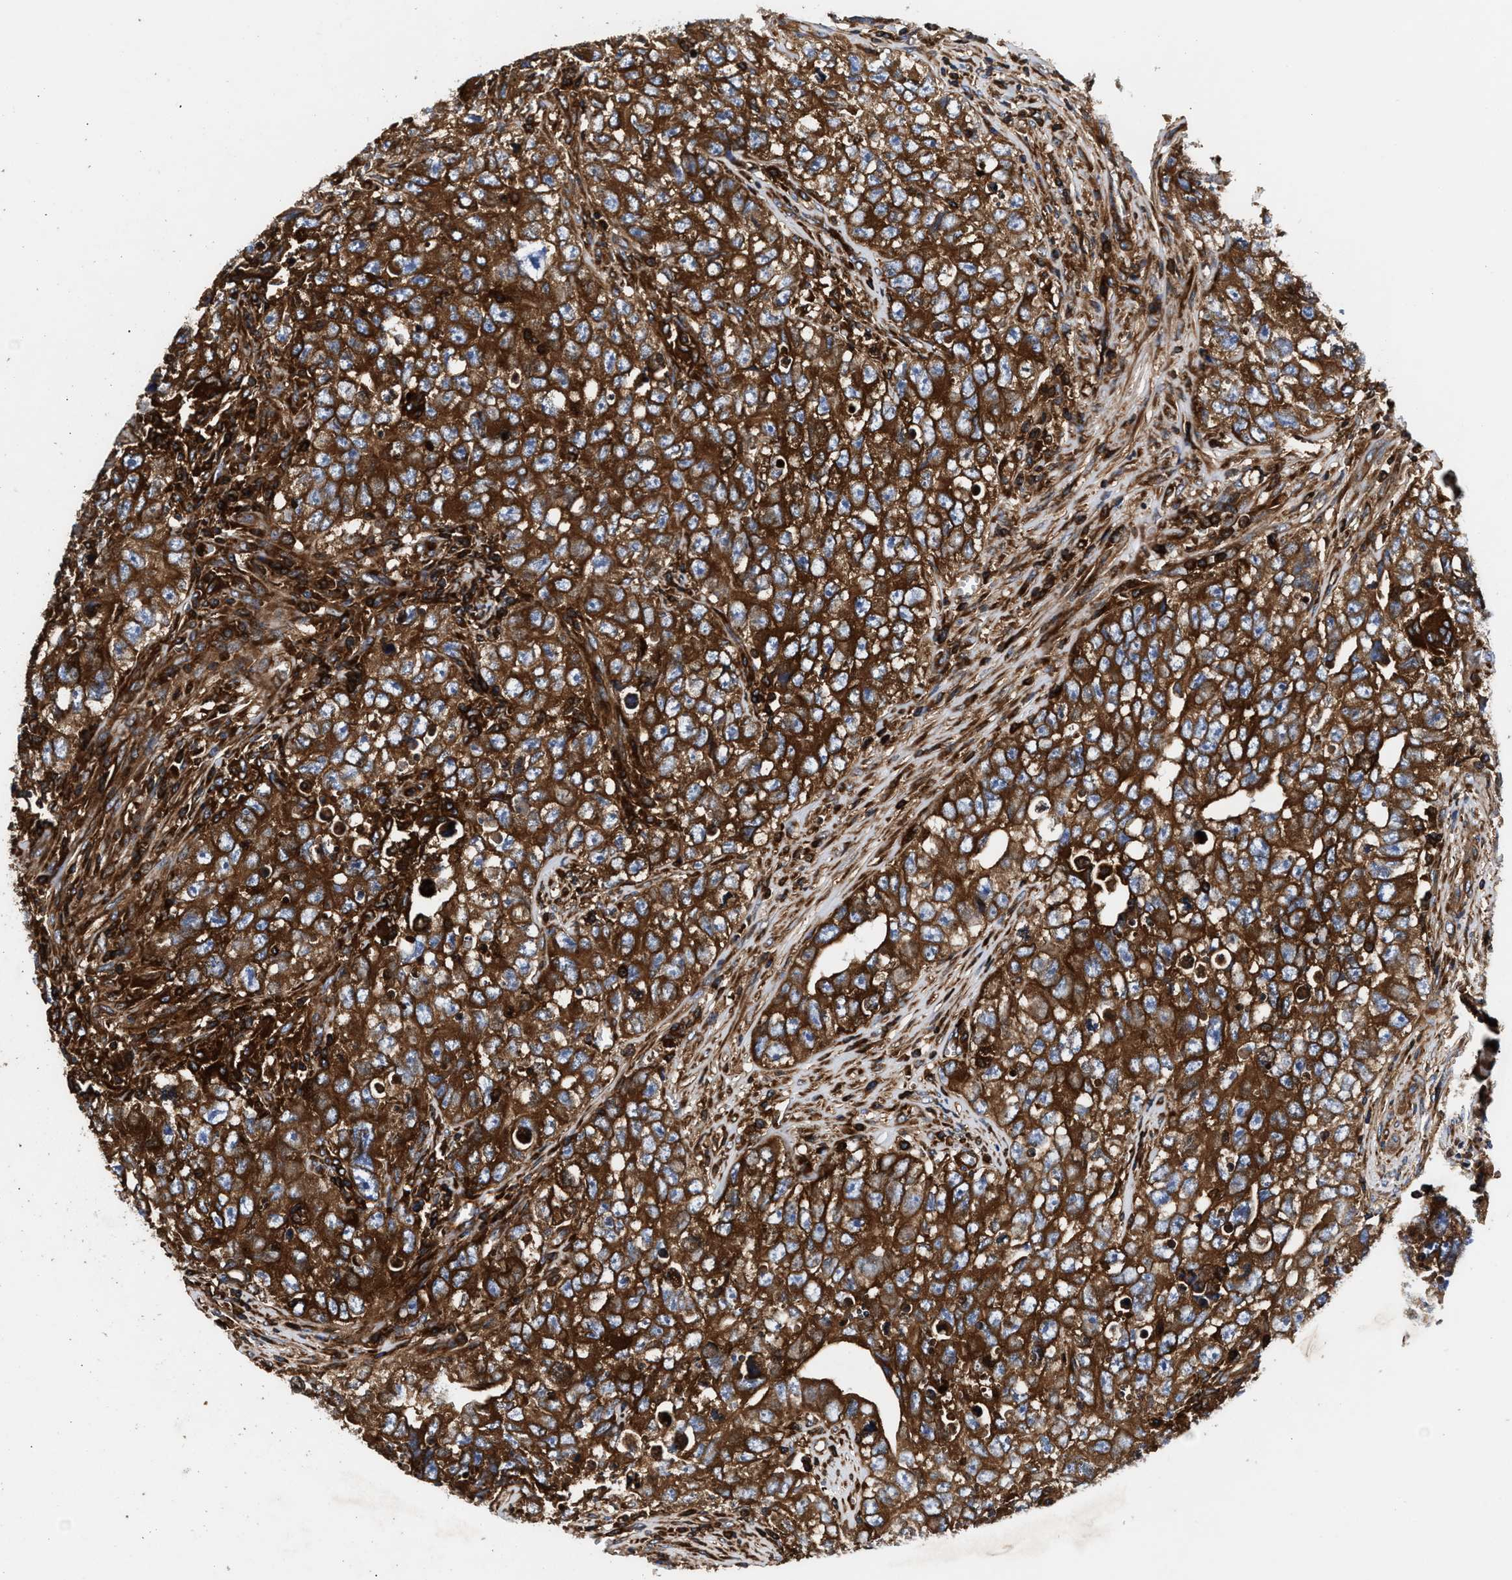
{"staining": {"intensity": "strong", "quantity": ">75%", "location": "cytoplasmic/membranous"}, "tissue": "testis cancer", "cell_type": "Tumor cells", "image_type": "cancer", "snomed": [{"axis": "morphology", "description": "Seminoma, NOS"}, {"axis": "morphology", "description": "Carcinoma, Embryonal, NOS"}, {"axis": "topography", "description": "Testis"}], "caption": "Testis embryonal carcinoma stained with DAB (3,3'-diaminobenzidine) immunohistochemistry reveals high levels of strong cytoplasmic/membranous expression in about >75% of tumor cells. Using DAB (brown) and hematoxylin (blue) stains, captured at high magnification using brightfield microscopy.", "gene": "KYAT1", "patient": {"sex": "male", "age": 43}}